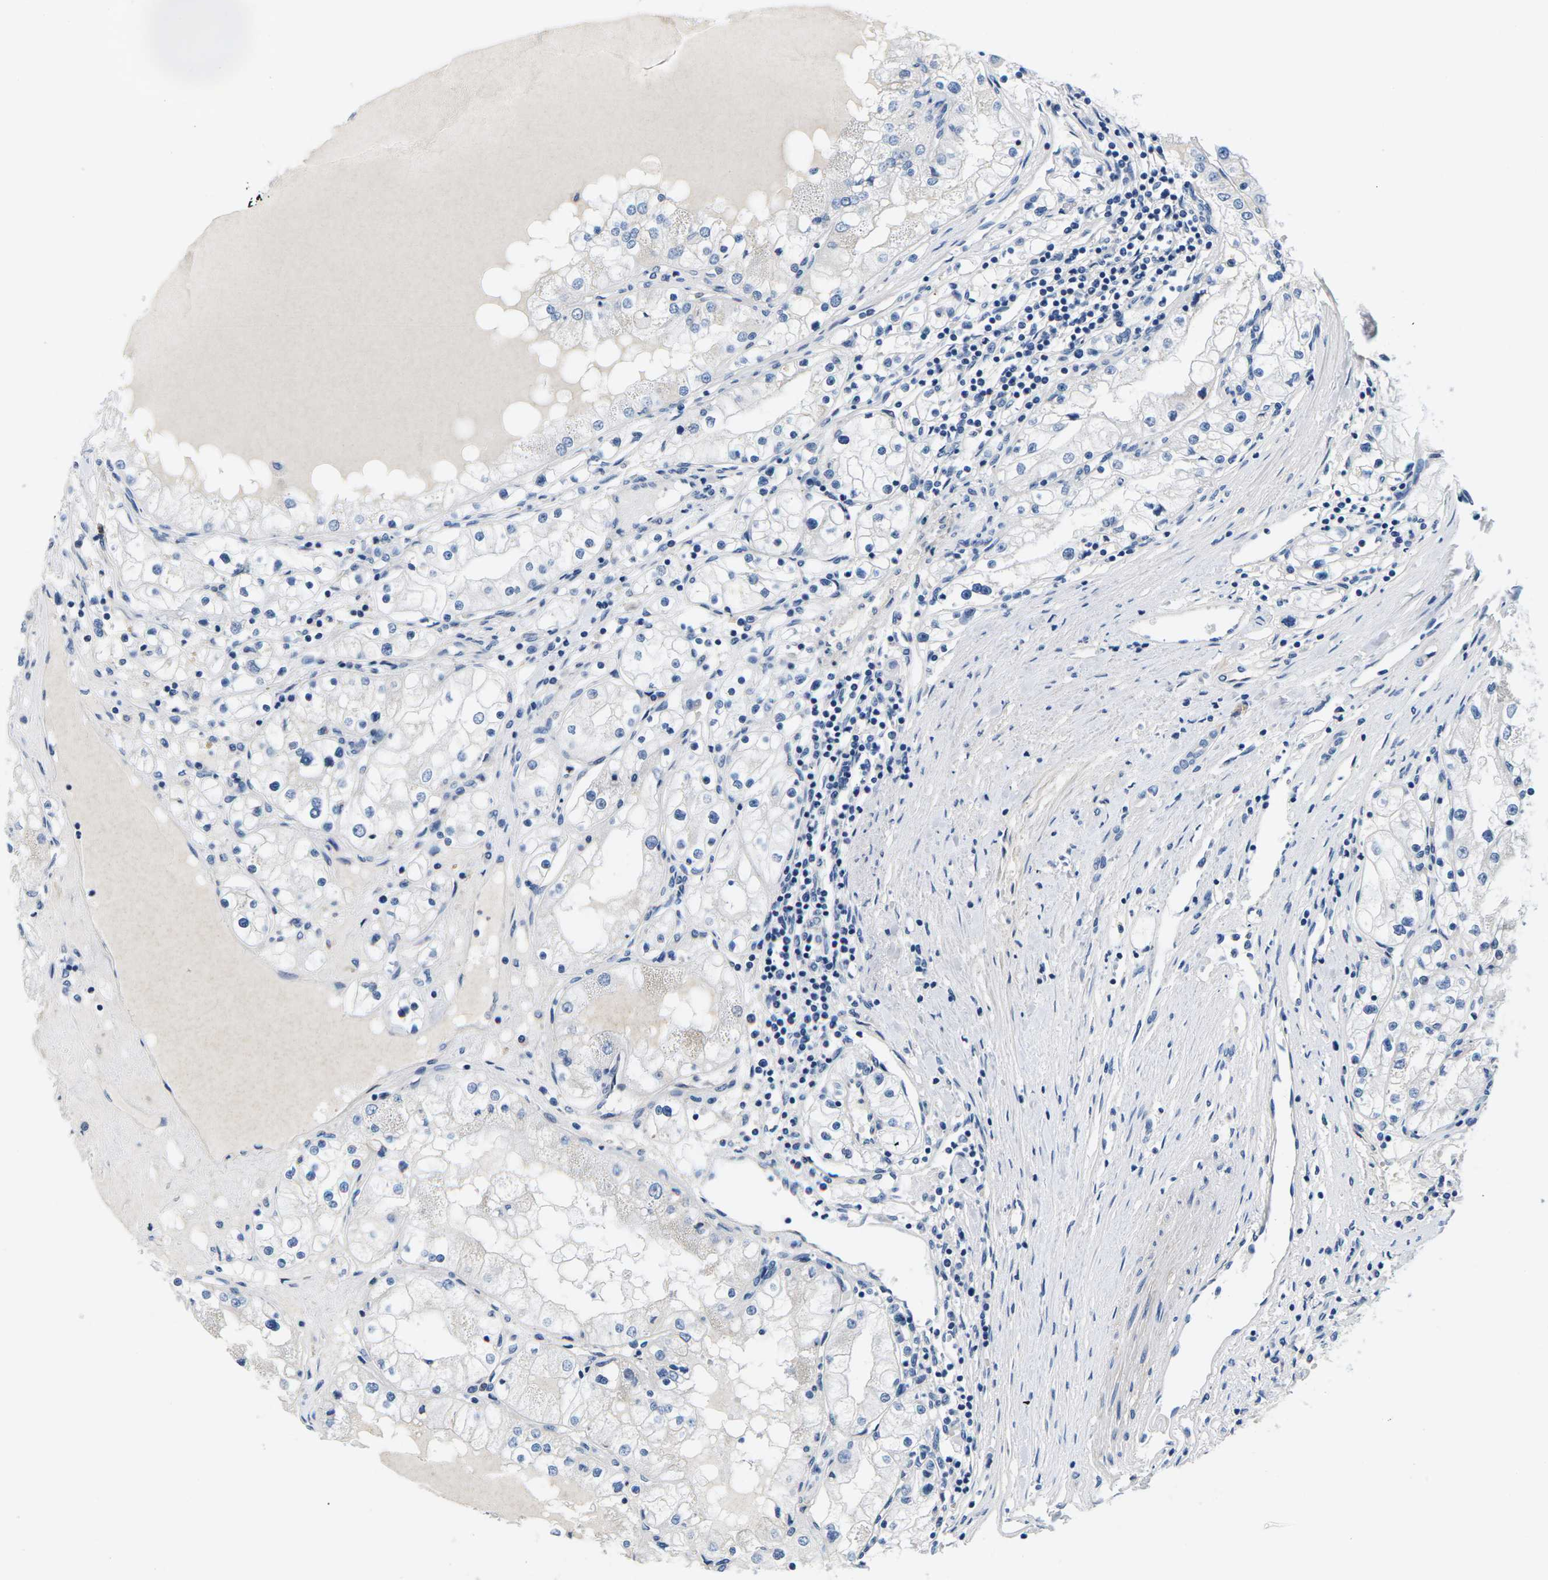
{"staining": {"intensity": "negative", "quantity": "none", "location": "none"}, "tissue": "renal cancer", "cell_type": "Tumor cells", "image_type": "cancer", "snomed": [{"axis": "morphology", "description": "Adenocarcinoma, NOS"}, {"axis": "topography", "description": "Kidney"}], "caption": "Immunohistochemistry image of neoplastic tissue: human renal adenocarcinoma stained with DAB shows no significant protein expression in tumor cells.", "gene": "TSPAN2", "patient": {"sex": "male", "age": 68}}